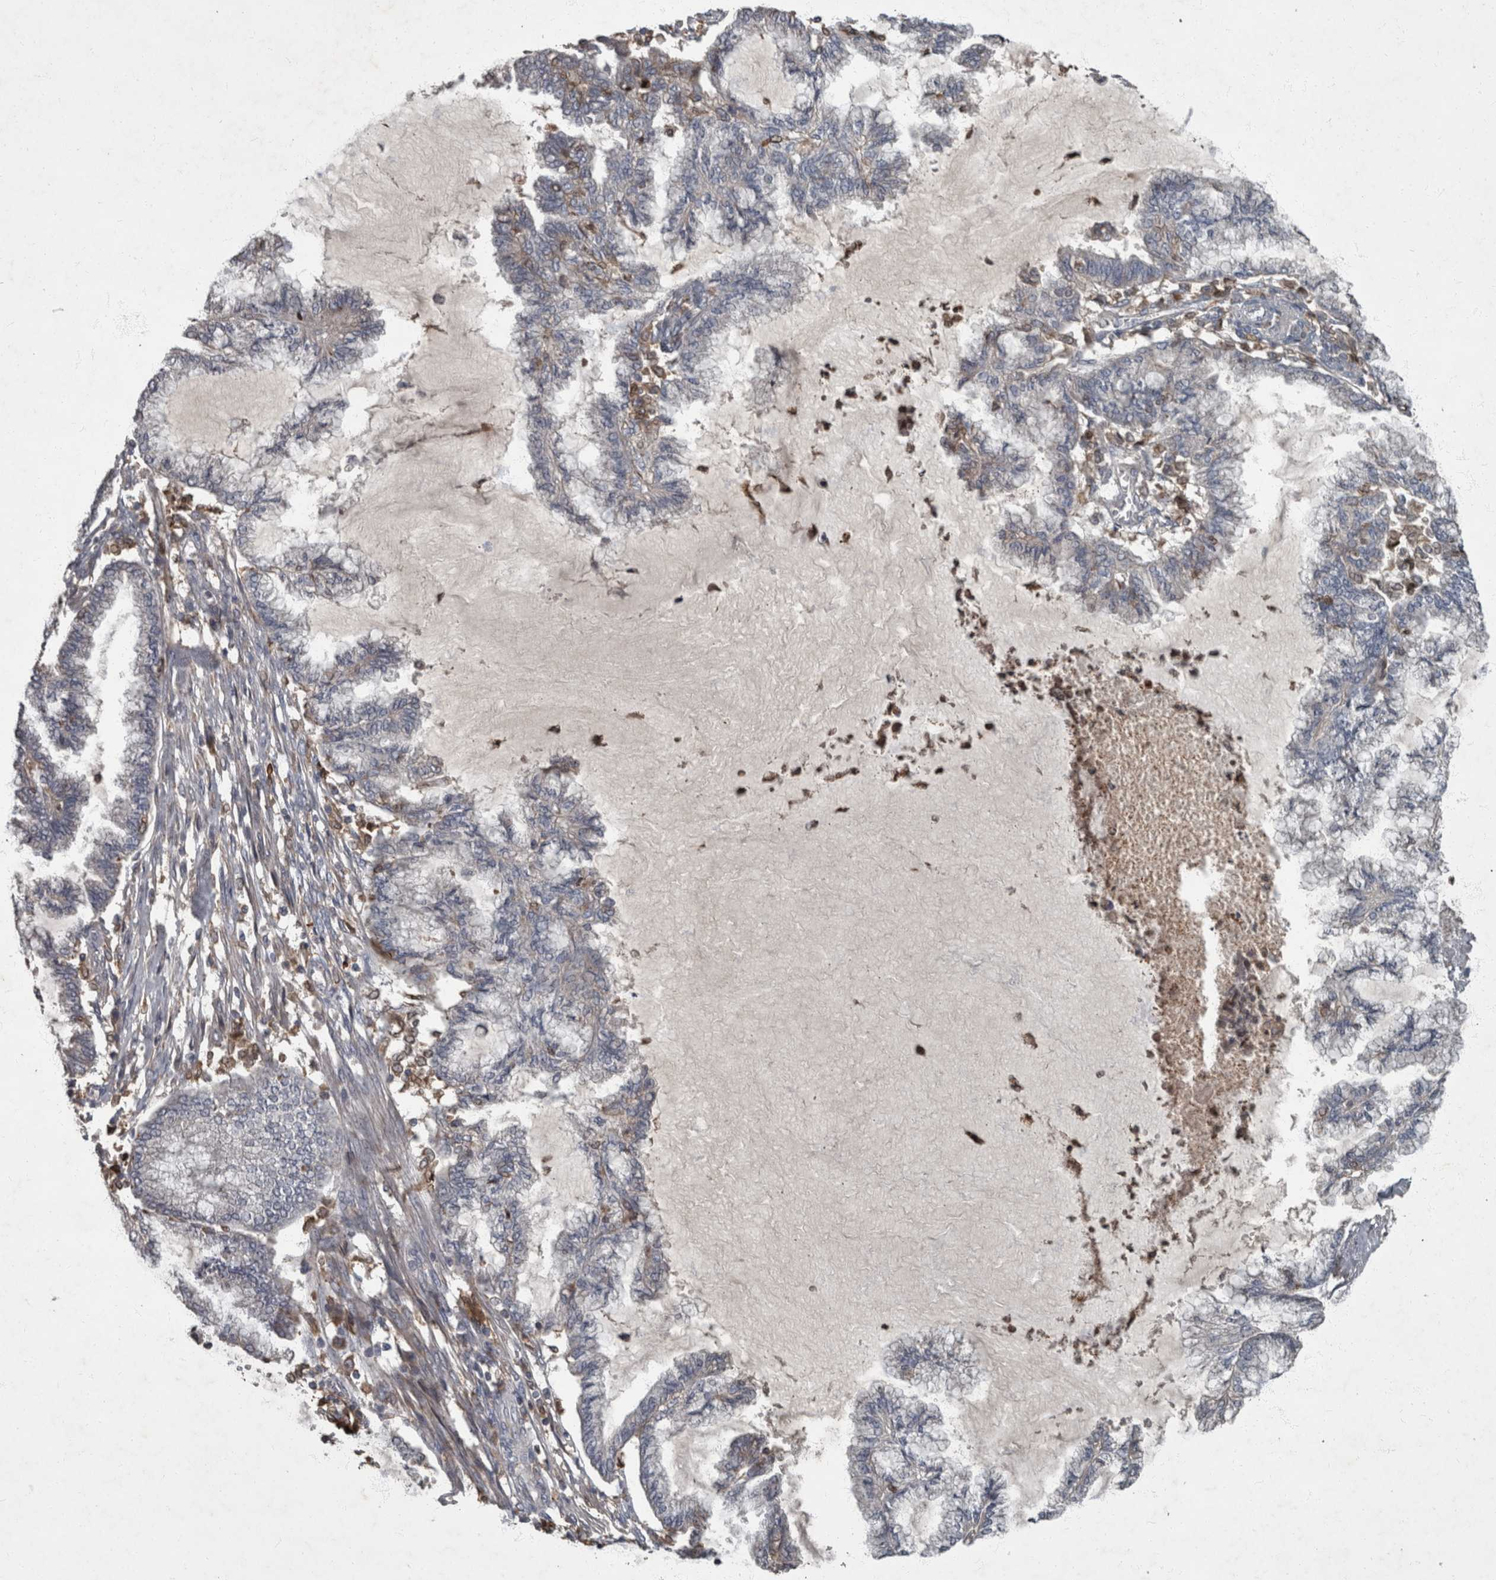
{"staining": {"intensity": "negative", "quantity": "none", "location": "none"}, "tissue": "endometrial cancer", "cell_type": "Tumor cells", "image_type": "cancer", "snomed": [{"axis": "morphology", "description": "Adenocarcinoma, NOS"}, {"axis": "topography", "description": "Endometrium"}], "caption": "Endometrial adenocarcinoma stained for a protein using immunohistochemistry (IHC) shows no staining tumor cells.", "gene": "PPP1R3C", "patient": {"sex": "female", "age": 86}}